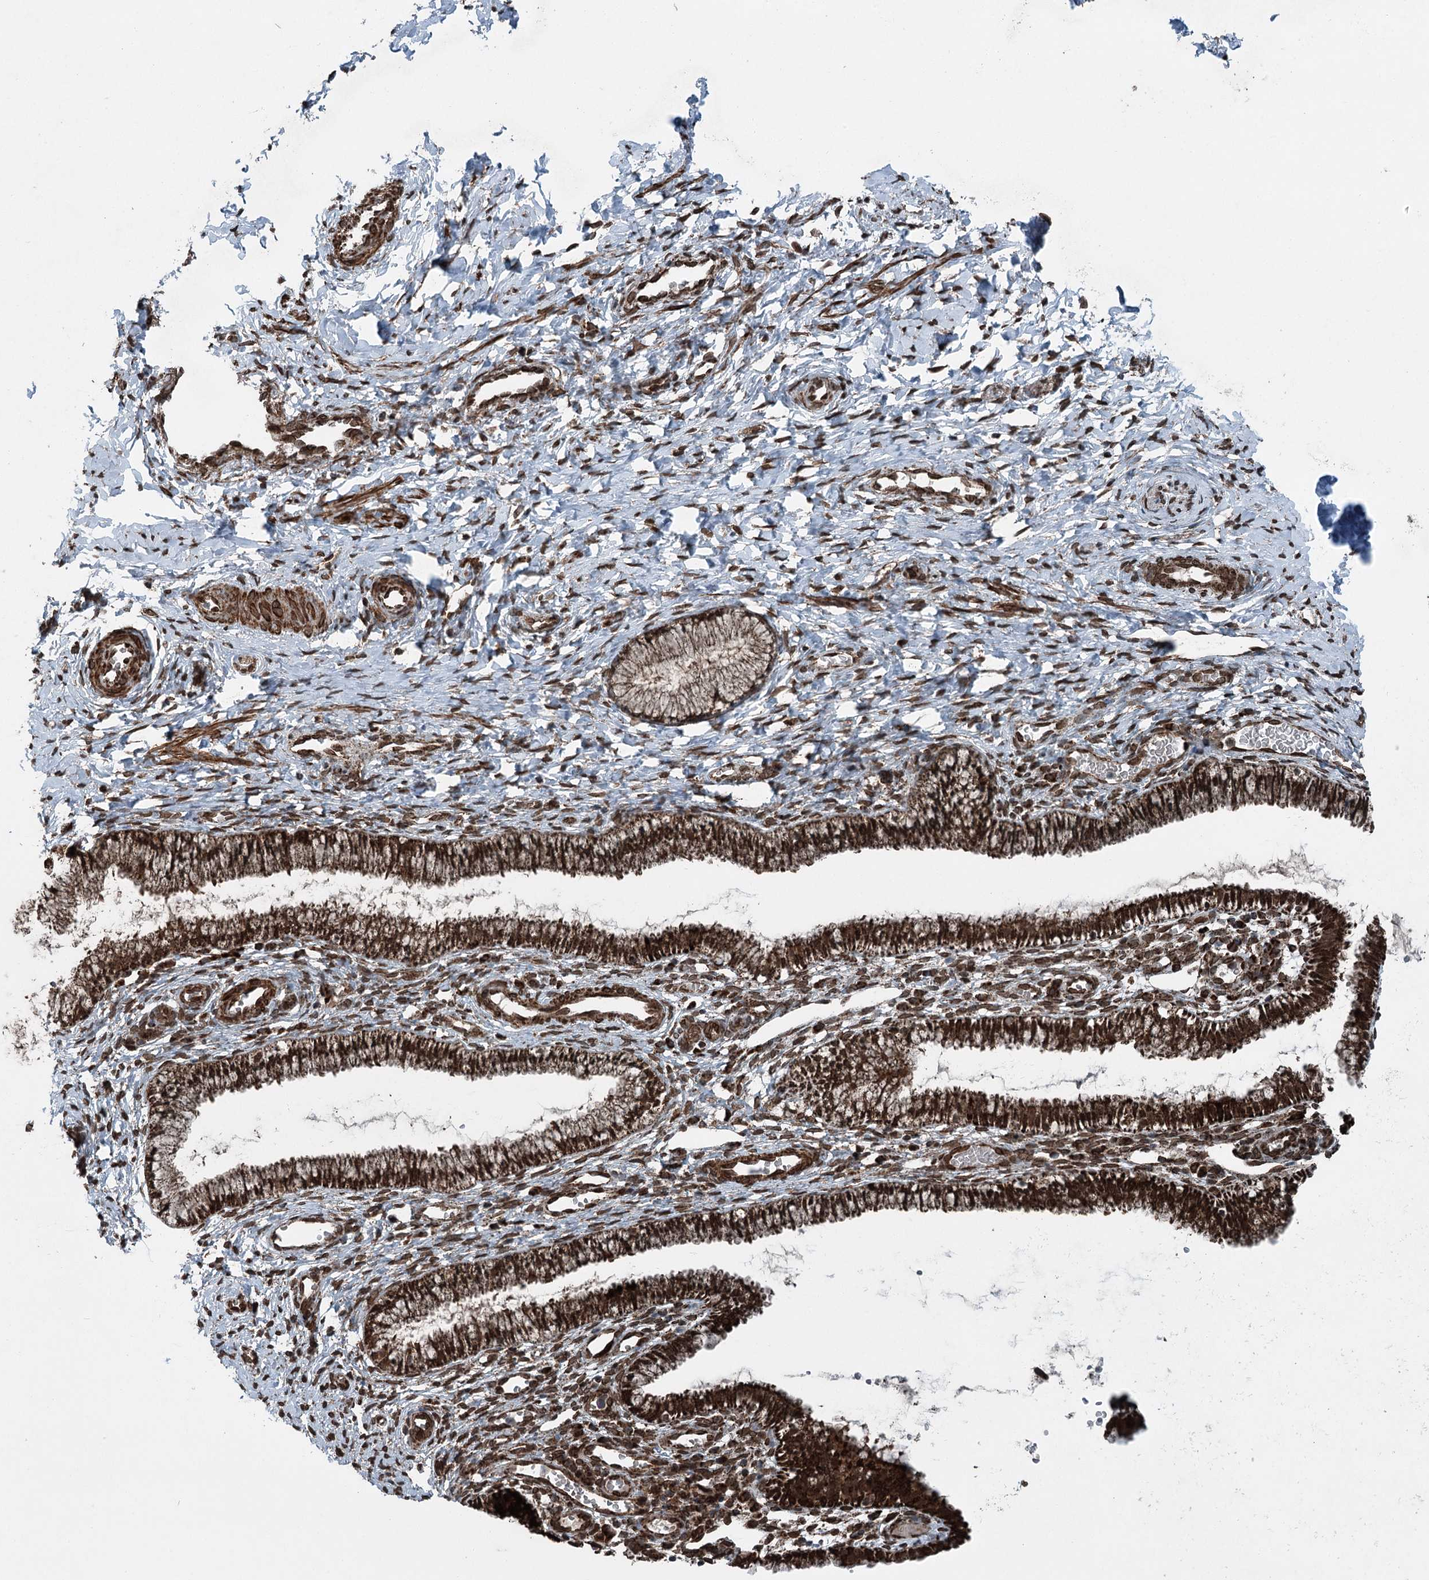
{"staining": {"intensity": "strong", "quantity": ">75%", "location": "cytoplasmic/membranous"}, "tissue": "cervix", "cell_type": "Glandular cells", "image_type": "normal", "snomed": [{"axis": "morphology", "description": "Normal tissue, NOS"}, {"axis": "topography", "description": "Cervix"}], "caption": "Cervix stained with IHC reveals strong cytoplasmic/membranous staining in about >75% of glandular cells.", "gene": "BCKDHA", "patient": {"sex": "female", "age": 27}}